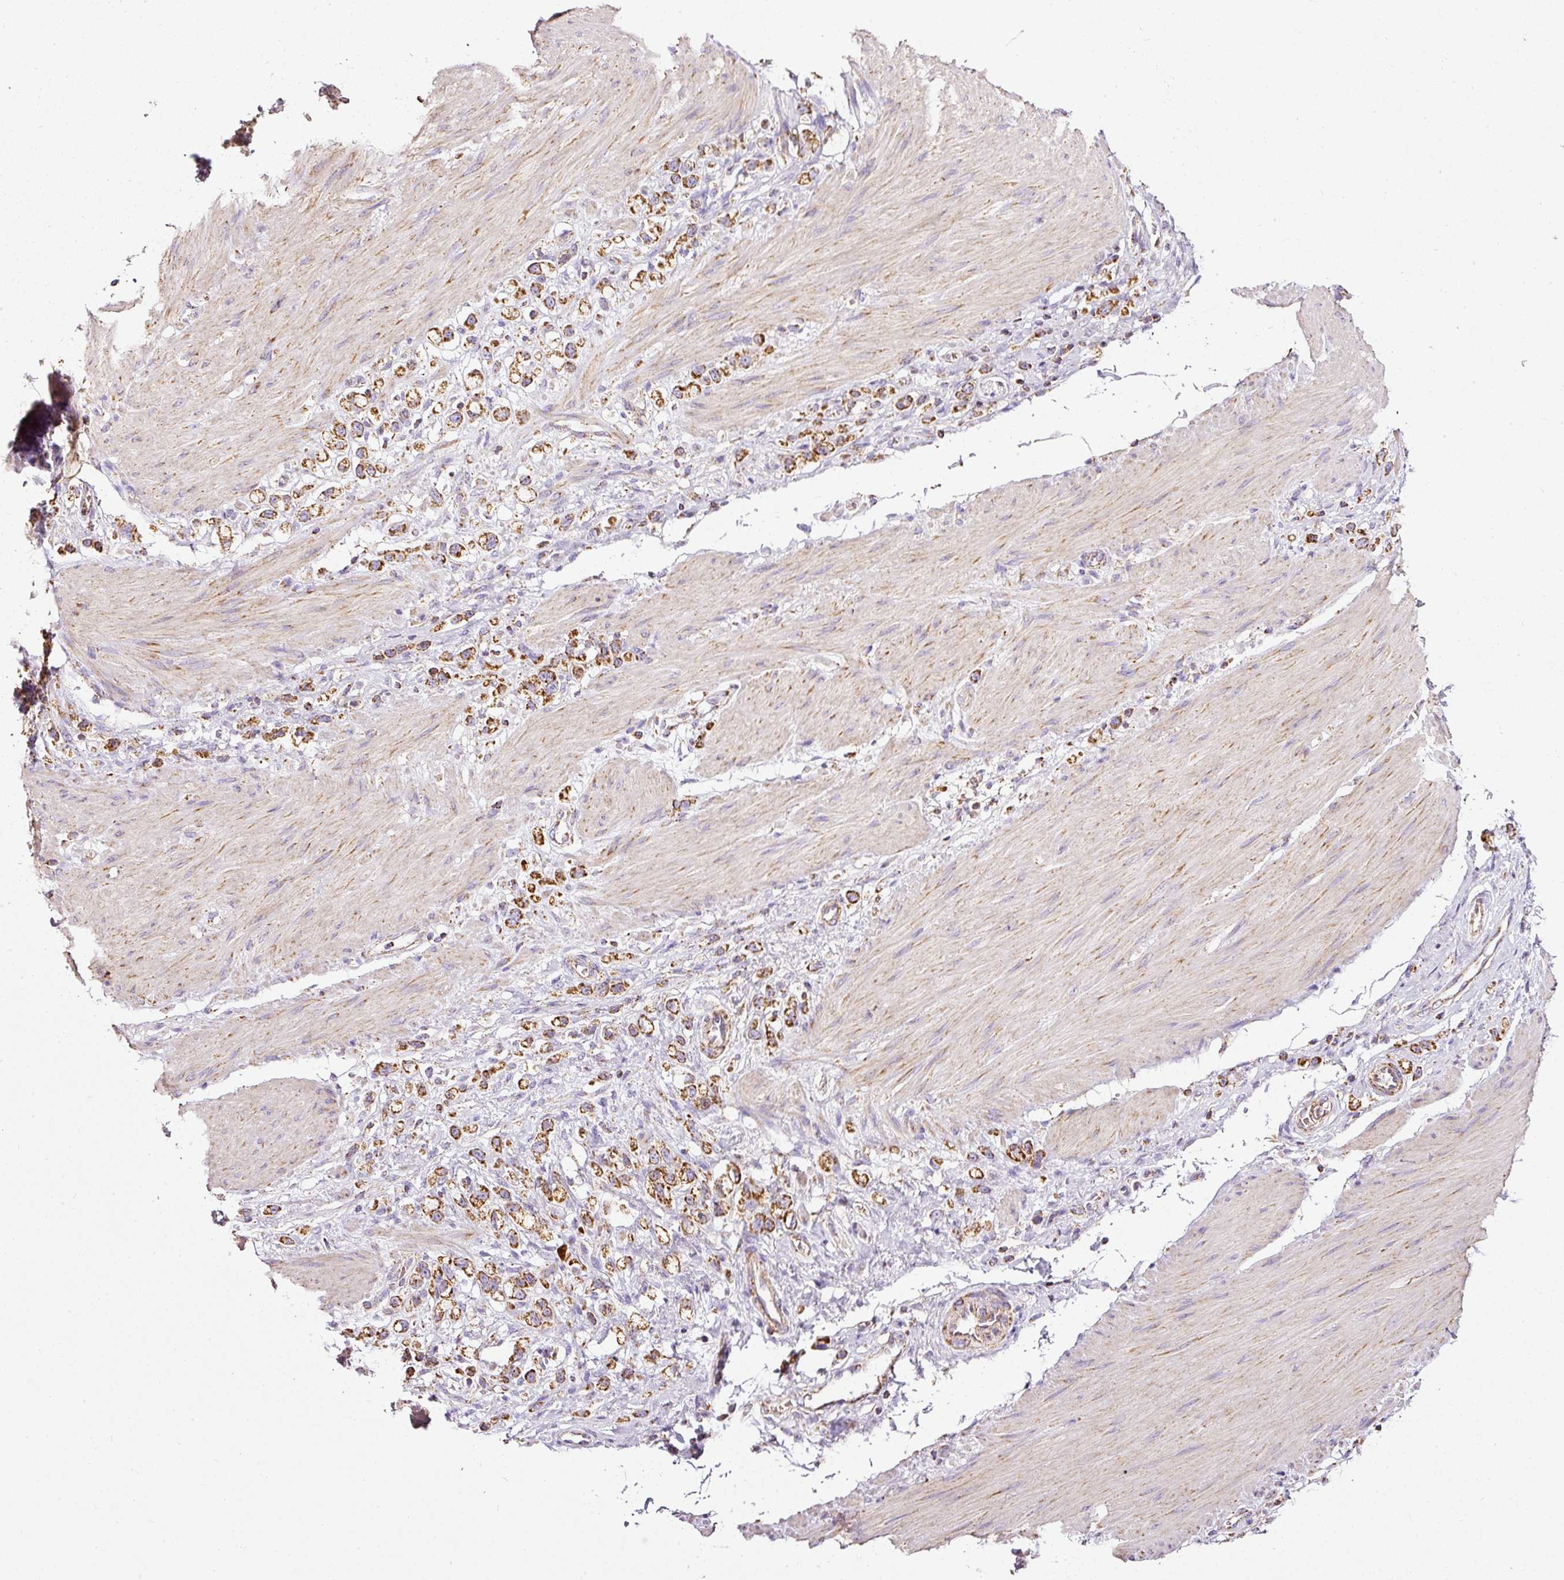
{"staining": {"intensity": "moderate", "quantity": ">75%", "location": "cytoplasmic/membranous"}, "tissue": "stomach cancer", "cell_type": "Tumor cells", "image_type": "cancer", "snomed": [{"axis": "morphology", "description": "Adenocarcinoma, NOS"}, {"axis": "topography", "description": "Stomach"}], "caption": "The photomicrograph exhibits immunohistochemical staining of adenocarcinoma (stomach). There is moderate cytoplasmic/membranous expression is appreciated in about >75% of tumor cells. The staining was performed using DAB, with brown indicating positive protein expression. Nuclei are stained blue with hematoxylin.", "gene": "SDHA", "patient": {"sex": "female", "age": 65}}